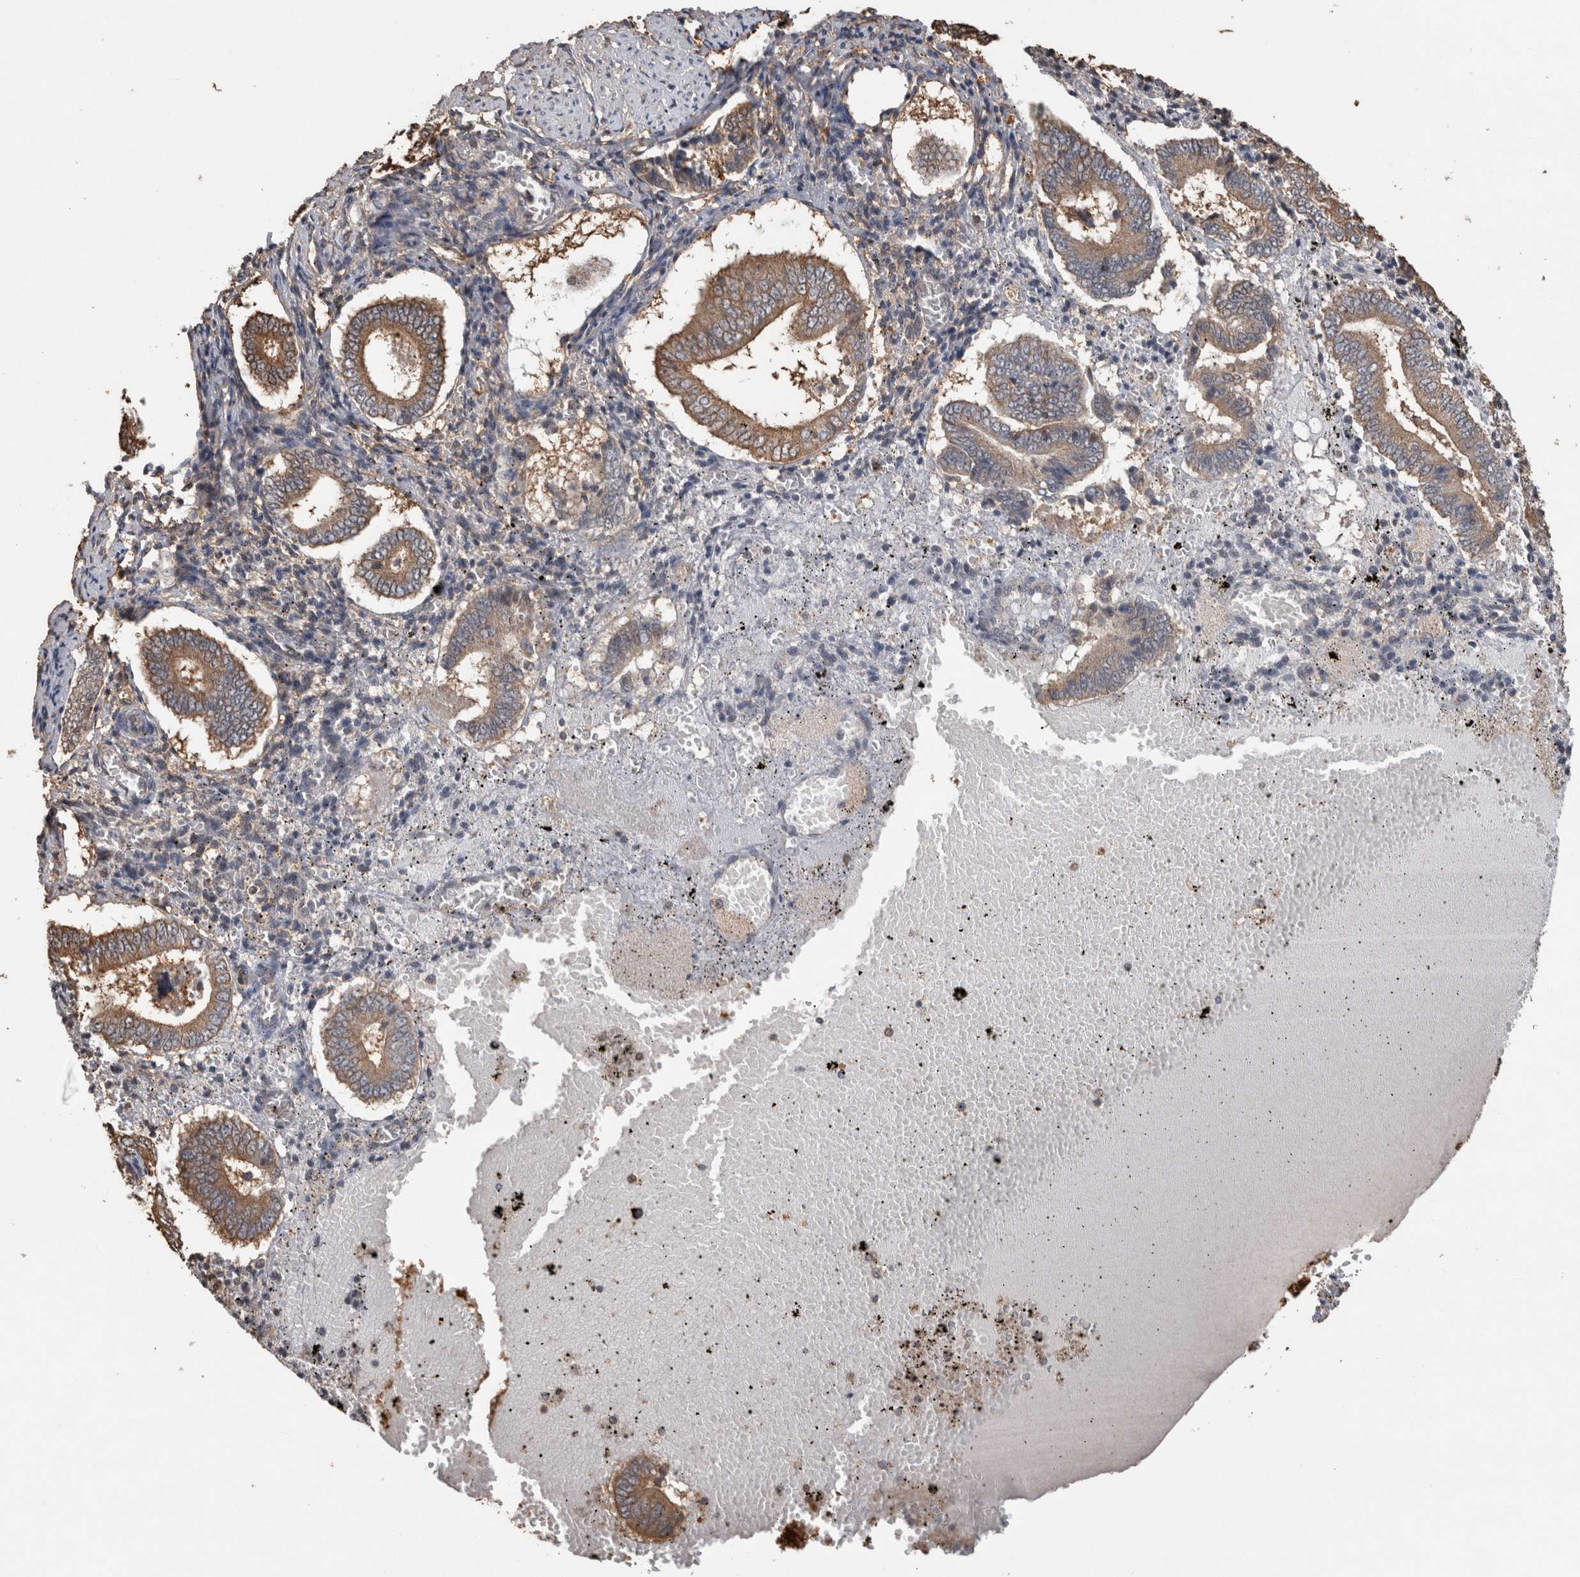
{"staining": {"intensity": "weak", "quantity": "<25%", "location": "cytoplasmic/membranous"}, "tissue": "endometrium", "cell_type": "Cells in endometrial stroma", "image_type": "normal", "snomed": [{"axis": "morphology", "description": "Normal tissue, NOS"}, {"axis": "topography", "description": "Endometrium"}], "caption": "The histopathology image exhibits no staining of cells in endometrial stroma in benign endometrium. (DAB IHC visualized using brightfield microscopy, high magnification).", "gene": "TRIM5", "patient": {"sex": "female", "age": 42}}